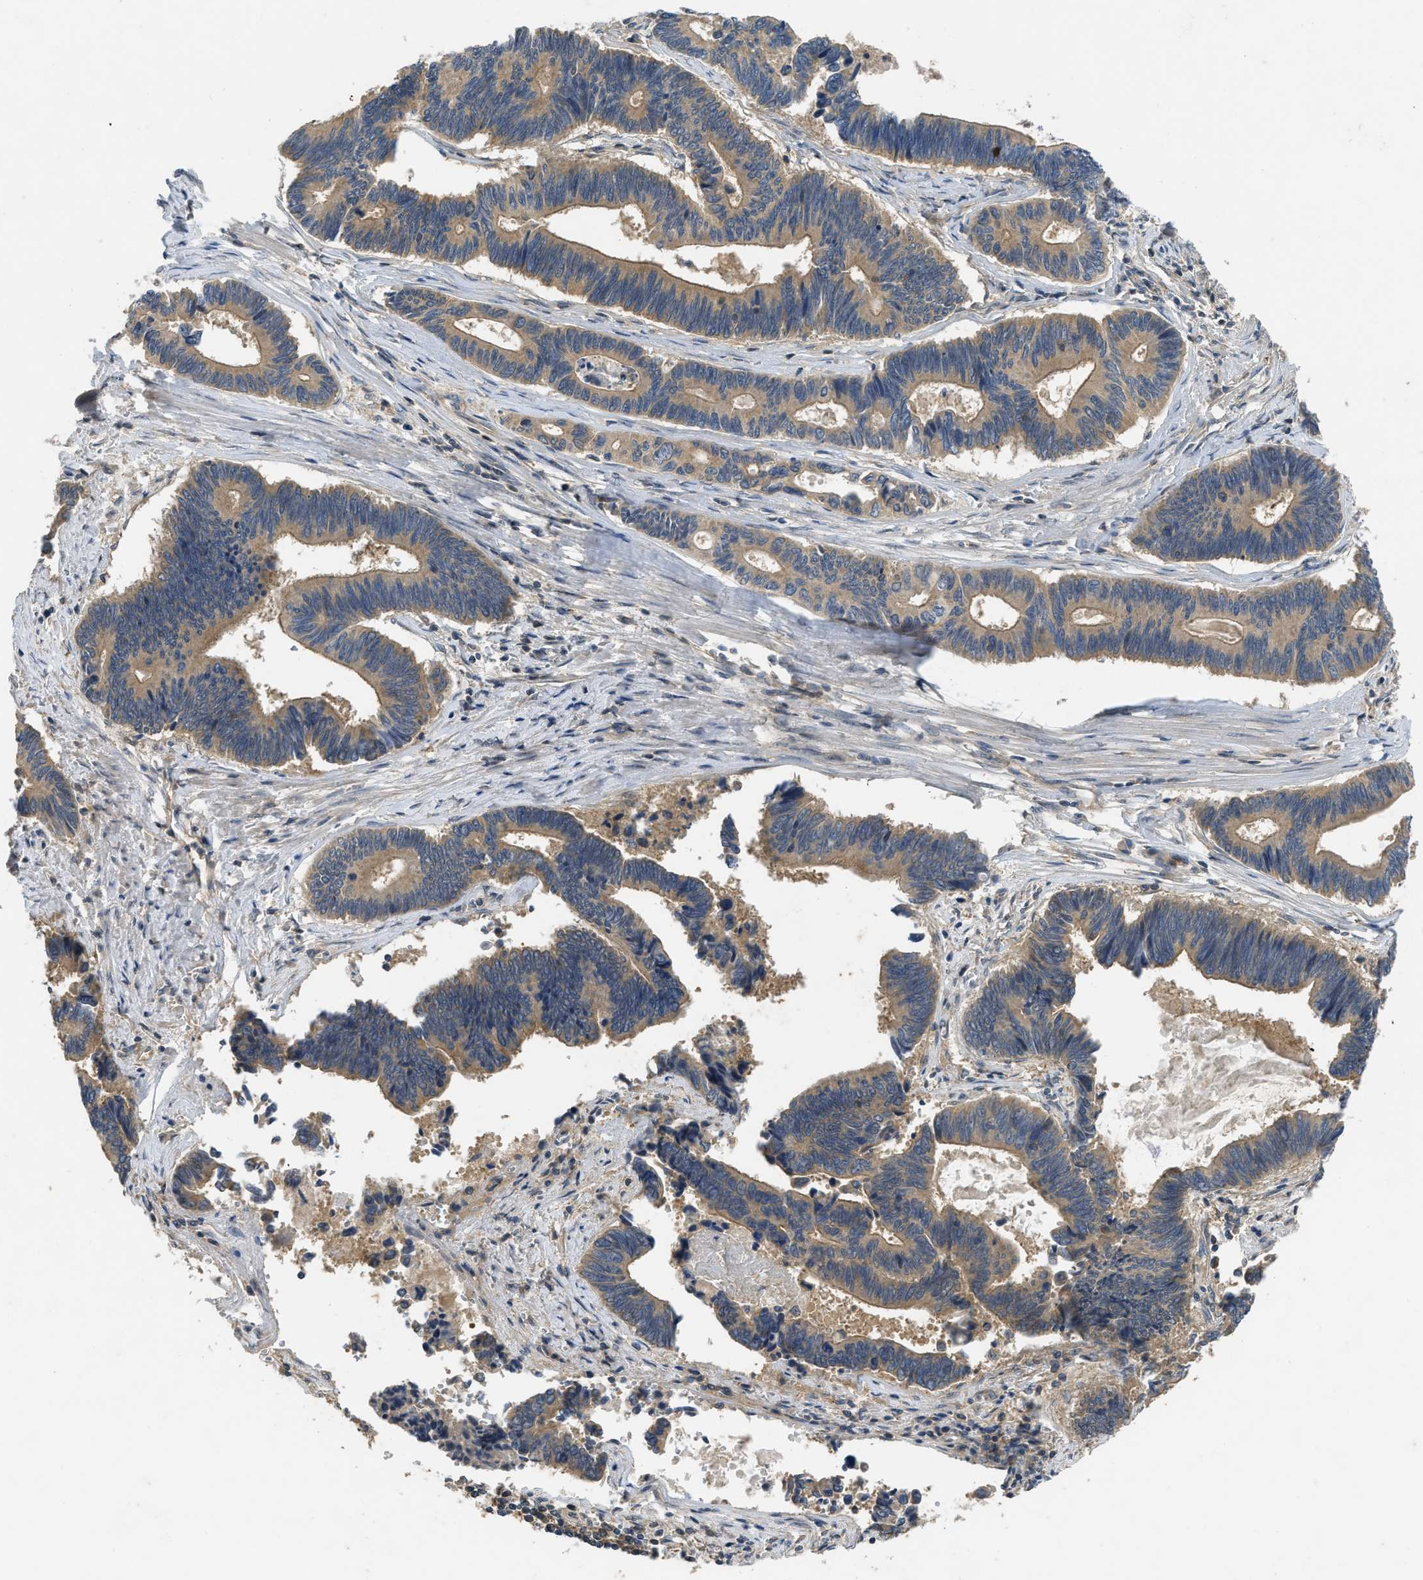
{"staining": {"intensity": "moderate", "quantity": ">75%", "location": "cytoplasmic/membranous"}, "tissue": "pancreatic cancer", "cell_type": "Tumor cells", "image_type": "cancer", "snomed": [{"axis": "morphology", "description": "Adenocarcinoma, NOS"}, {"axis": "topography", "description": "Pancreas"}], "caption": "Adenocarcinoma (pancreatic) stained with DAB immunohistochemistry shows medium levels of moderate cytoplasmic/membranous staining in about >75% of tumor cells.", "gene": "PPP3CA", "patient": {"sex": "female", "age": 70}}